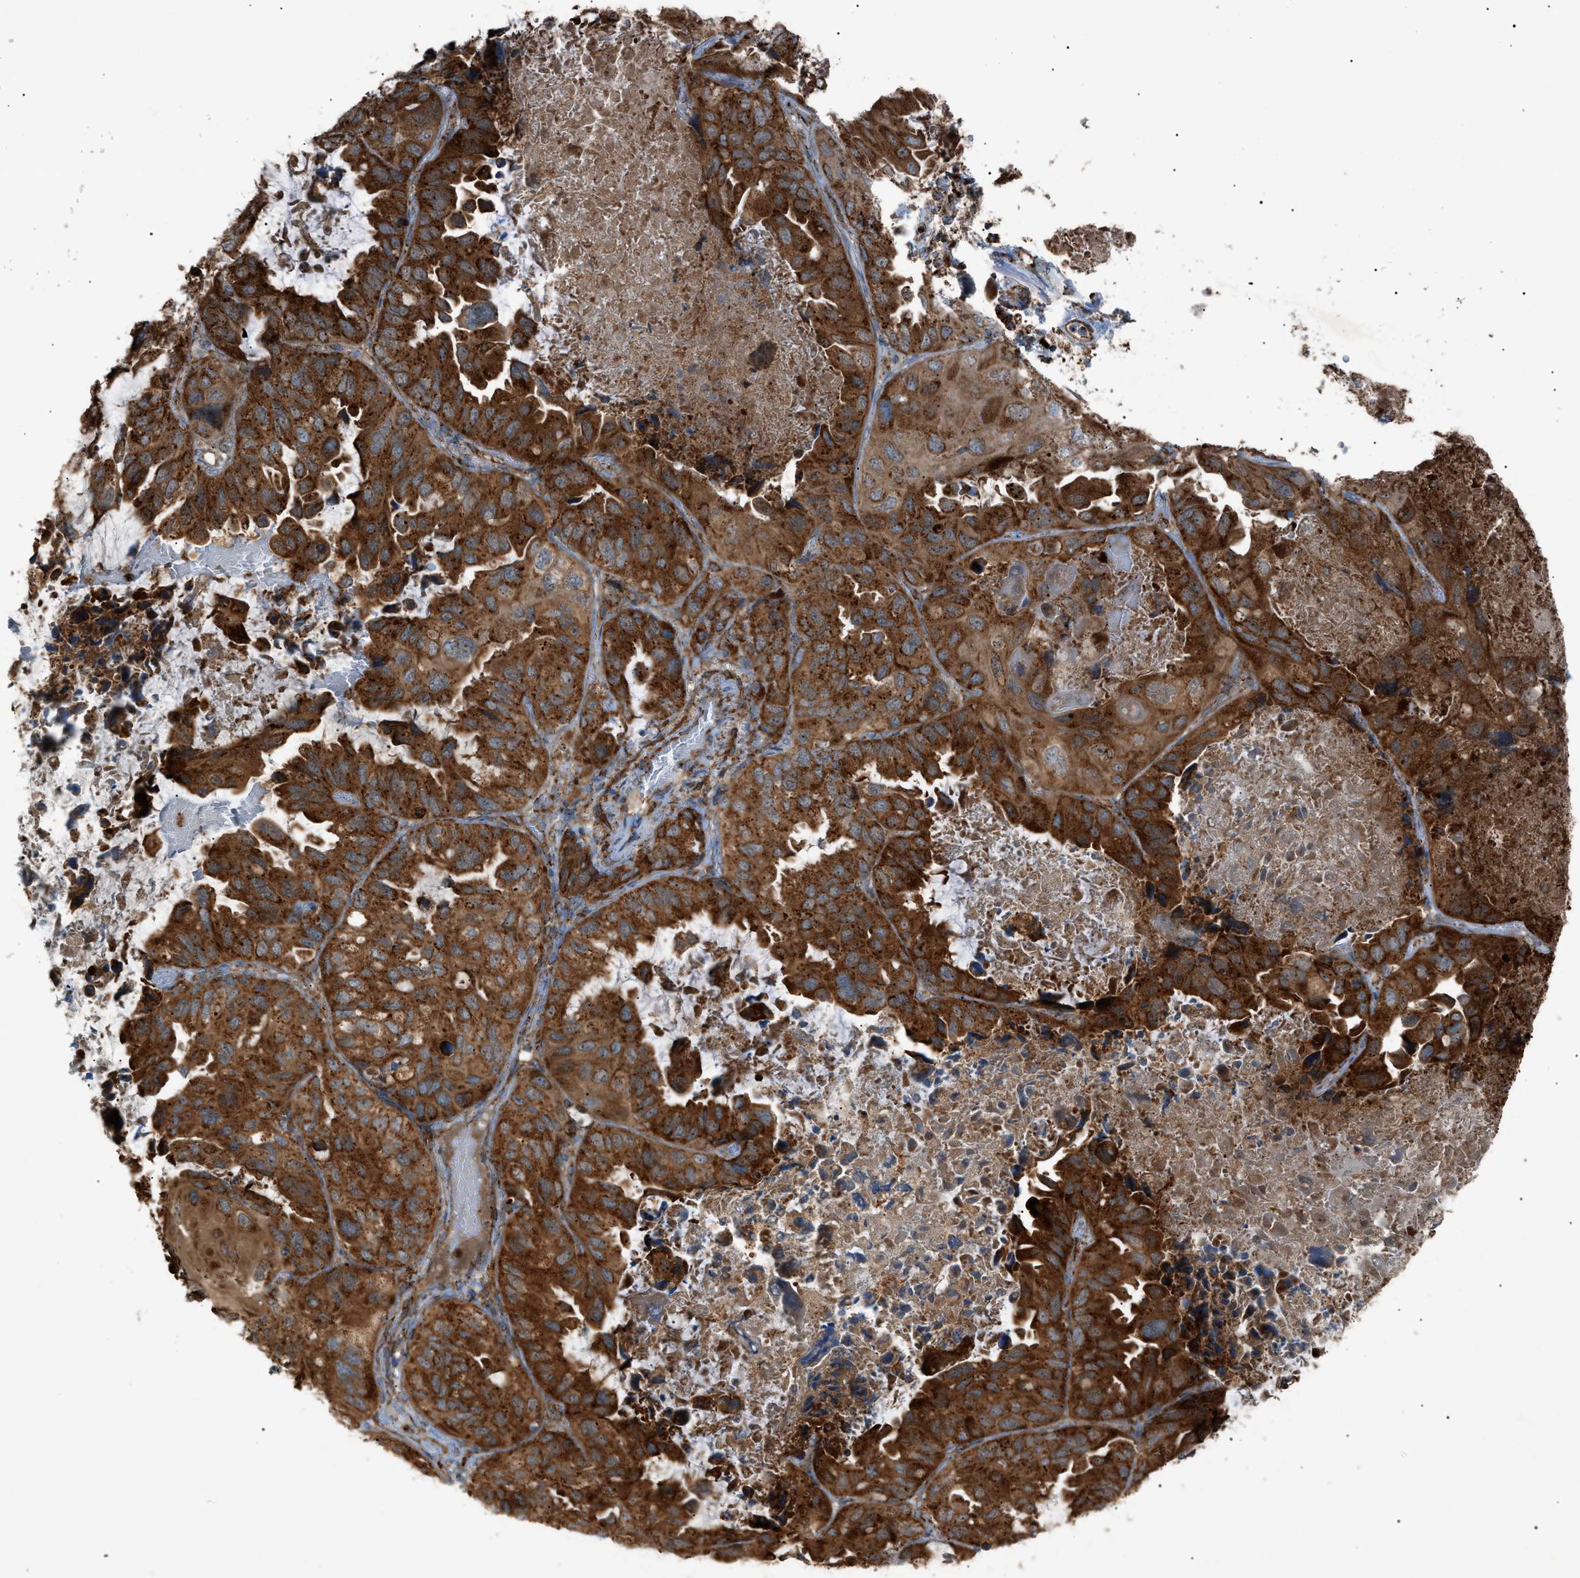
{"staining": {"intensity": "strong", "quantity": ">75%", "location": "cytoplasmic/membranous"}, "tissue": "lung cancer", "cell_type": "Tumor cells", "image_type": "cancer", "snomed": [{"axis": "morphology", "description": "Squamous cell carcinoma, NOS"}, {"axis": "topography", "description": "Lung"}], "caption": "Lung squamous cell carcinoma stained with a brown dye reveals strong cytoplasmic/membranous positive expression in about >75% of tumor cells.", "gene": "C1GALT1C1", "patient": {"sex": "female", "age": 73}}